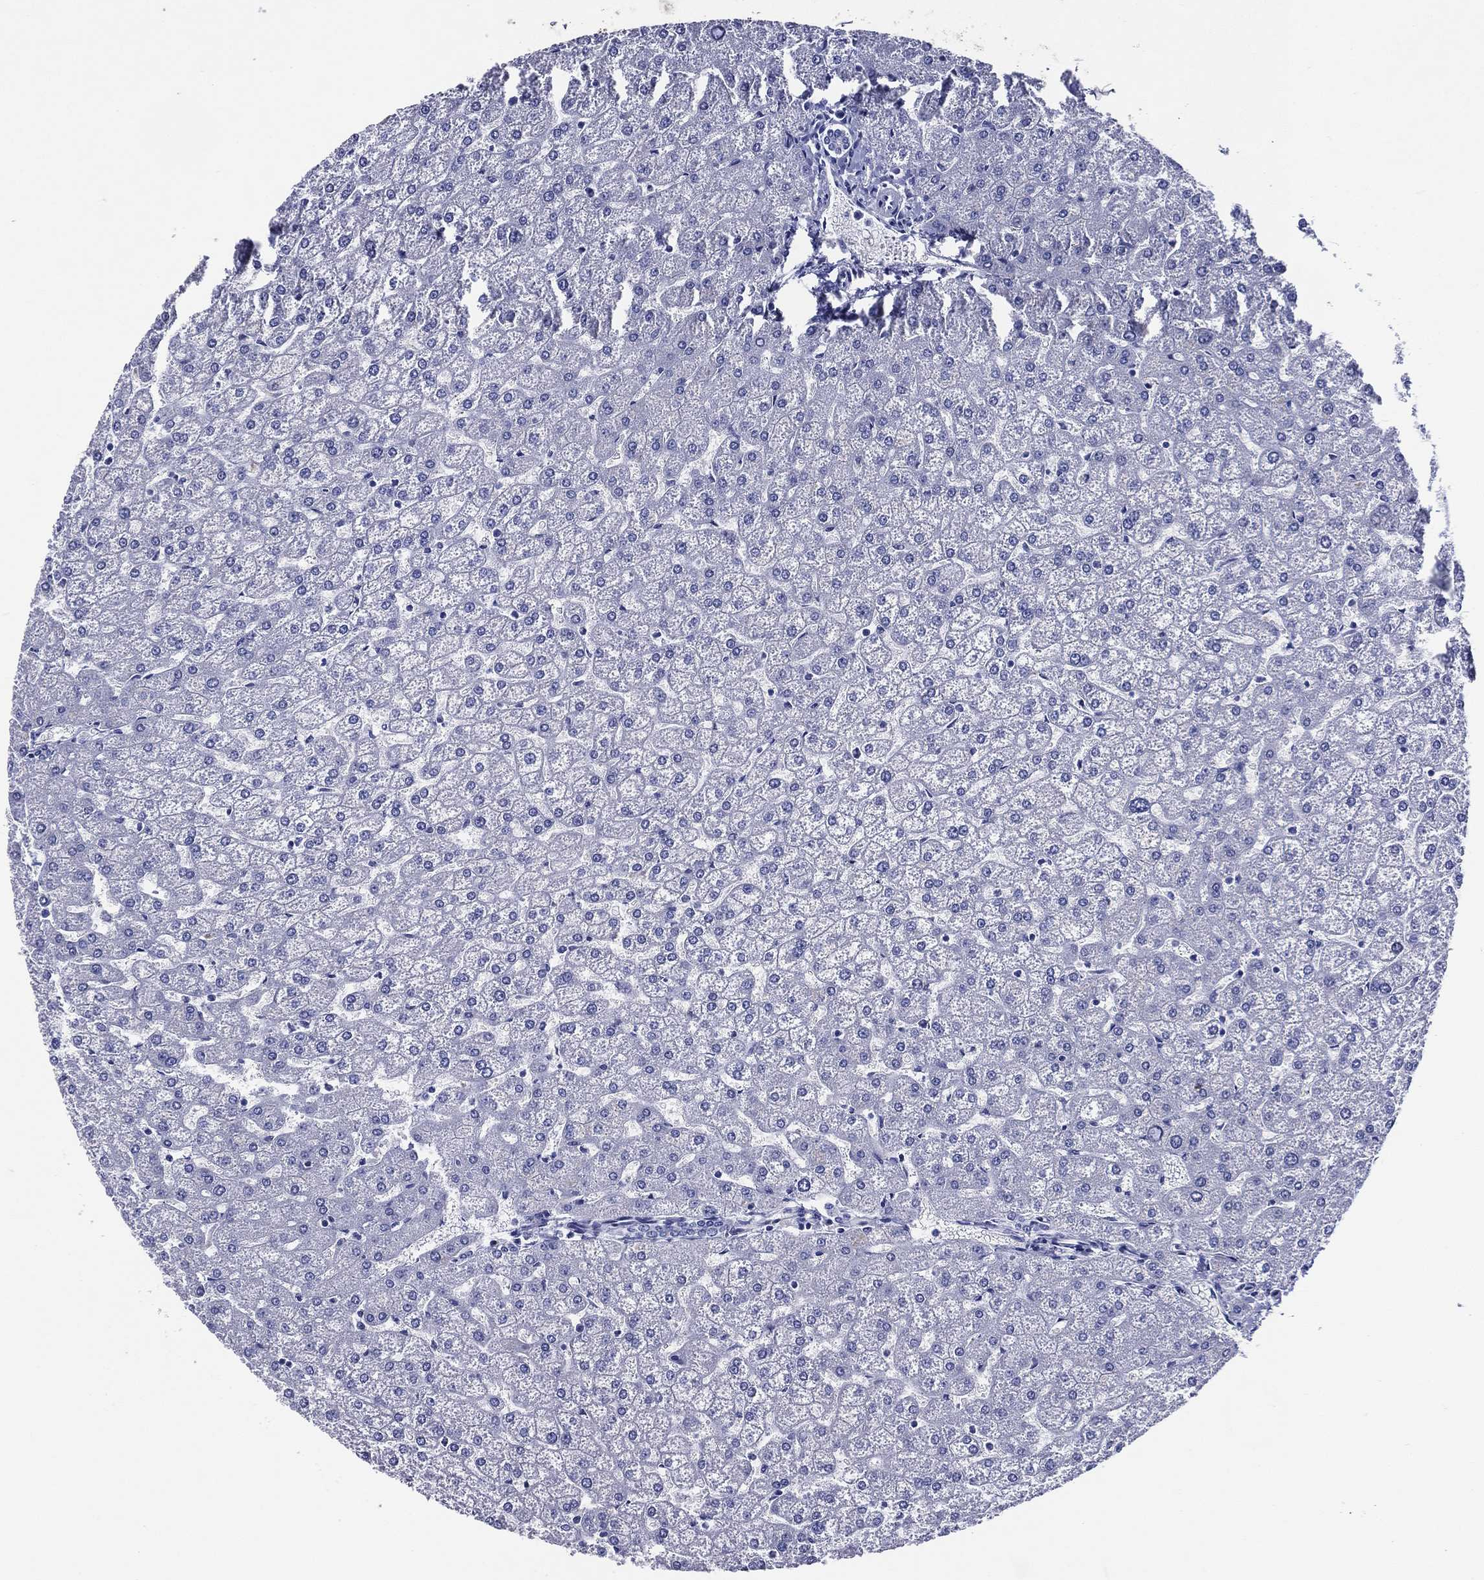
{"staining": {"intensity": "negative", "quantity": "none", "location": "none"}, "tissue": "liver", "cell_type": "Cholangiocytes", "image_type": "normal", "snomed": [{"axis": "morphology", "description": "Normal tissue, NOS"}, {"axis": "topography", "description": "Liver"}], "caption": "A high-resolution image shows immunohistochemistry (IHC) staining of unremarkable liver, which demonstrates no significant staining in cholangiocytes.", "gene": "ACE2", "patient": {"sex": "female", "age": 32}}